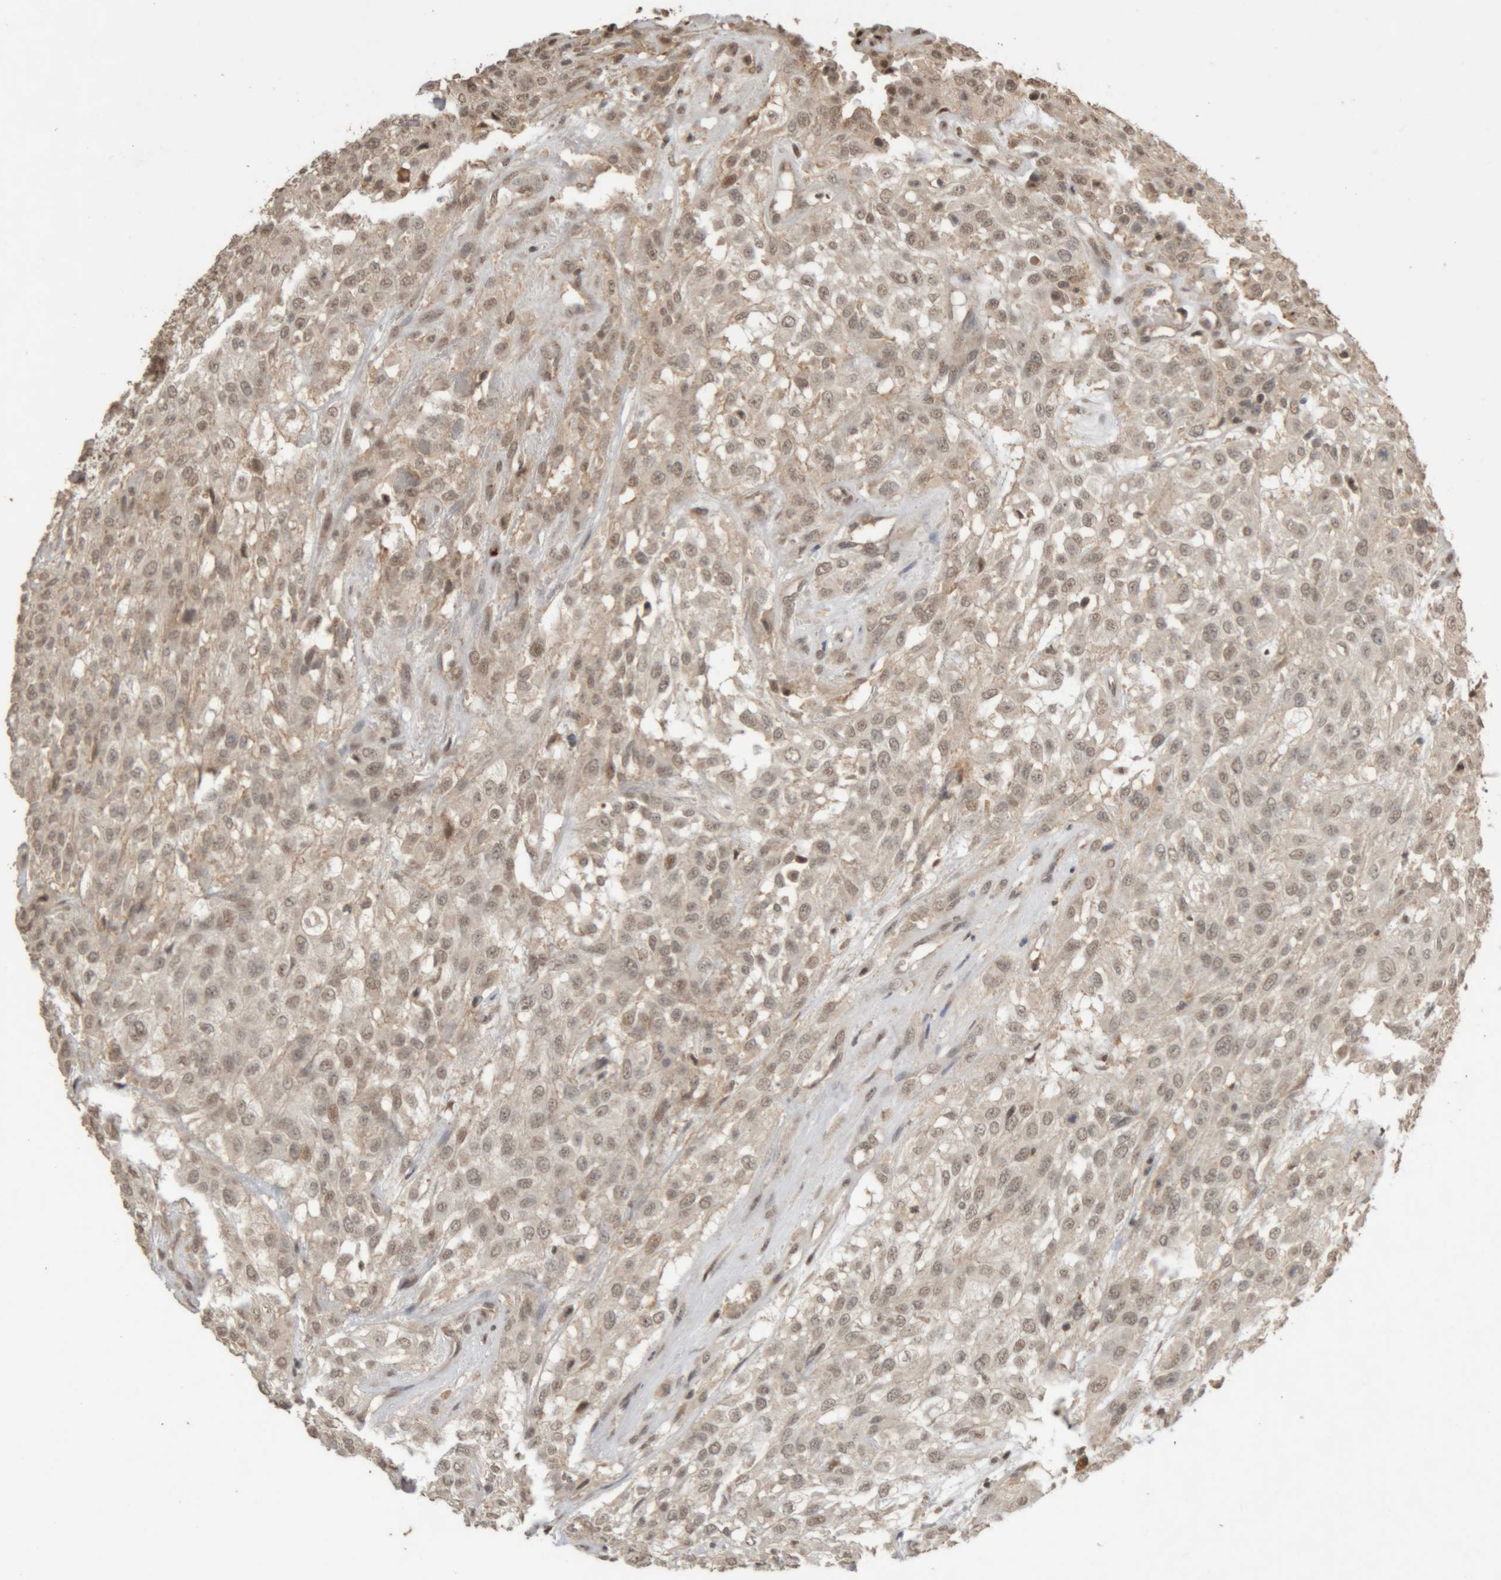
{"staining": {"intensity": "weak", "quantity": ">75%", "location": "cytoplasmic/membranous,nuclear"}, "tissue": "urothelial cancer", "cell_type": "Tumor cells", "image_type": "cancer", "snomed": [{"axis": "morphology", "description": "Urothelial carcinoma, High grade"}, {"axis": "topography", "description": "Urinary bladder"}], "caption": "A high-resolution histopathology image shows immunohistochemistry staining of urothelial cancer, which demonstrates weak cytoplasmic/membranous and nuclear staining in approximately >75% of tumor cells. (Brightfield microscopy of DAB IHC at high magnification).", "gene": "KEAP1", "patient": {"sex": "male", "age": 57}}